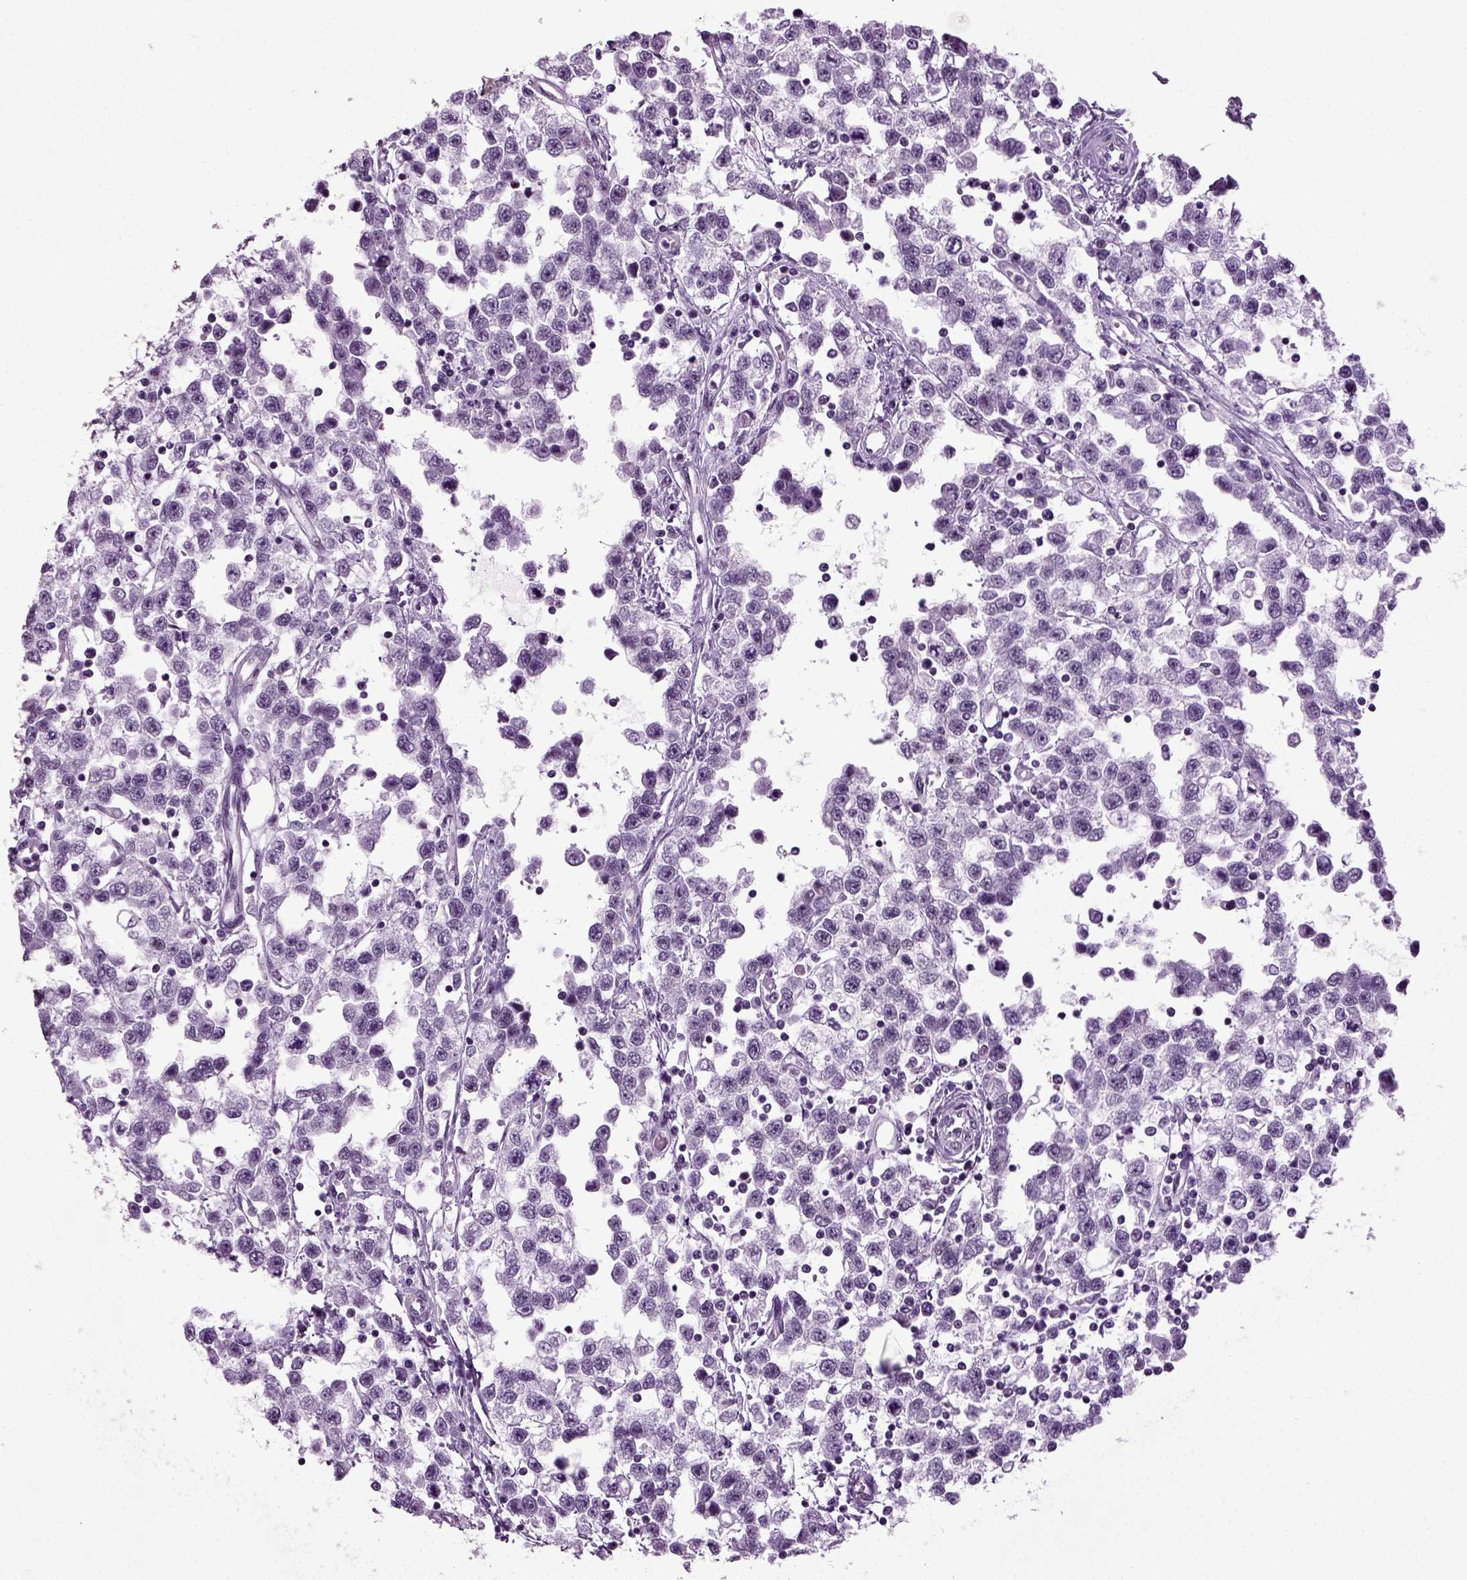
{"staining": {"intensity": "negative", "quantity": "none", "location": "none"}, "tissue": "testis cancer", "cell_type": "Tumor cells", "image_type": "cancer", "snomed": [{"axis": "morphology", "description": "Seminoma, NOS"}, {"axis": "topography", "description": "Testis"}], "caption": "High power microscopy photomicrograph of an immunohistochemistry (IHC) photomicrograph of testis seminoma, revealing no significant staining in tumor cells.", "gene": "RFX3", "patient": {"sex": "male", "age": 34}}